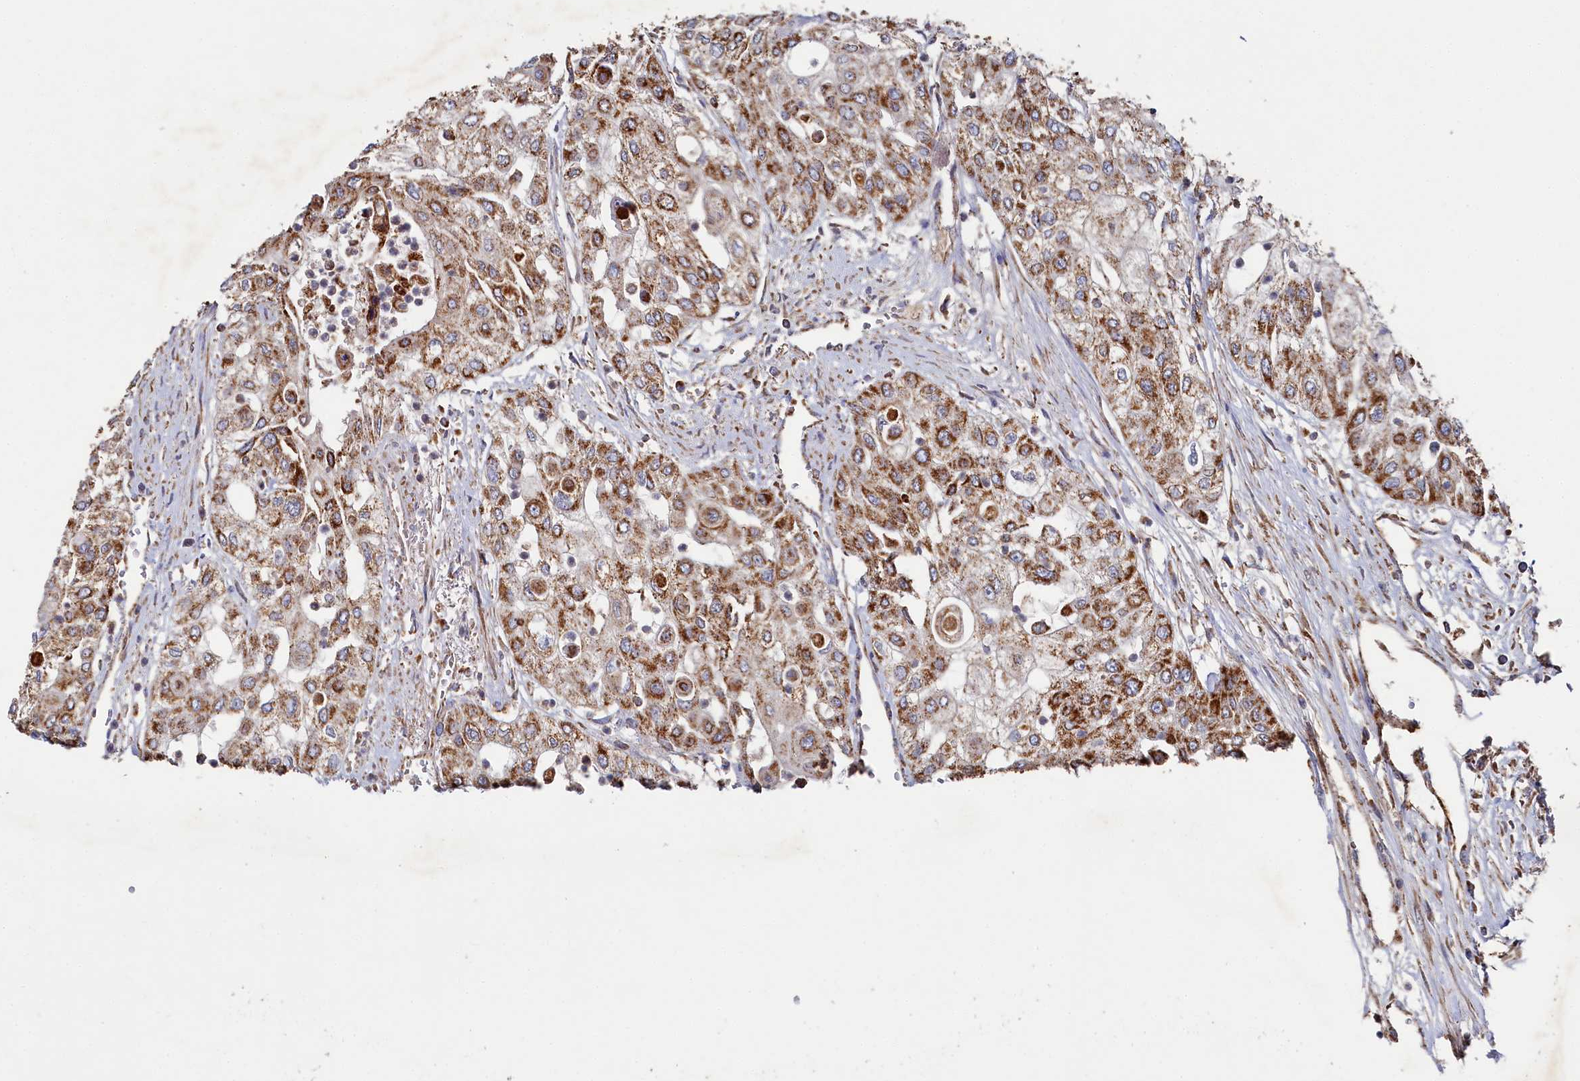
{"staining": {"intensity": "moderate", "quantity": ">75%", "location": "cytoplasmic/membranous"}, "tissue": "urothelial cancer", "cell_type": "Tumor cells", "image_type": "cancer", "snomed": [{"axis": "morphology", "description": "Urothelial carcinoma, High grade"}, {"axis": "topography", "description": "Urinary bladder"}], "caption": "Immunohistochemical staining of human high-grade urothelial carcinoma demonstrates moderate cytoplasmic/membranous protein staining in about >75% of tumor cells.", "gene": "HAUS2", "patient": {"sex": "female", "age": 79}}